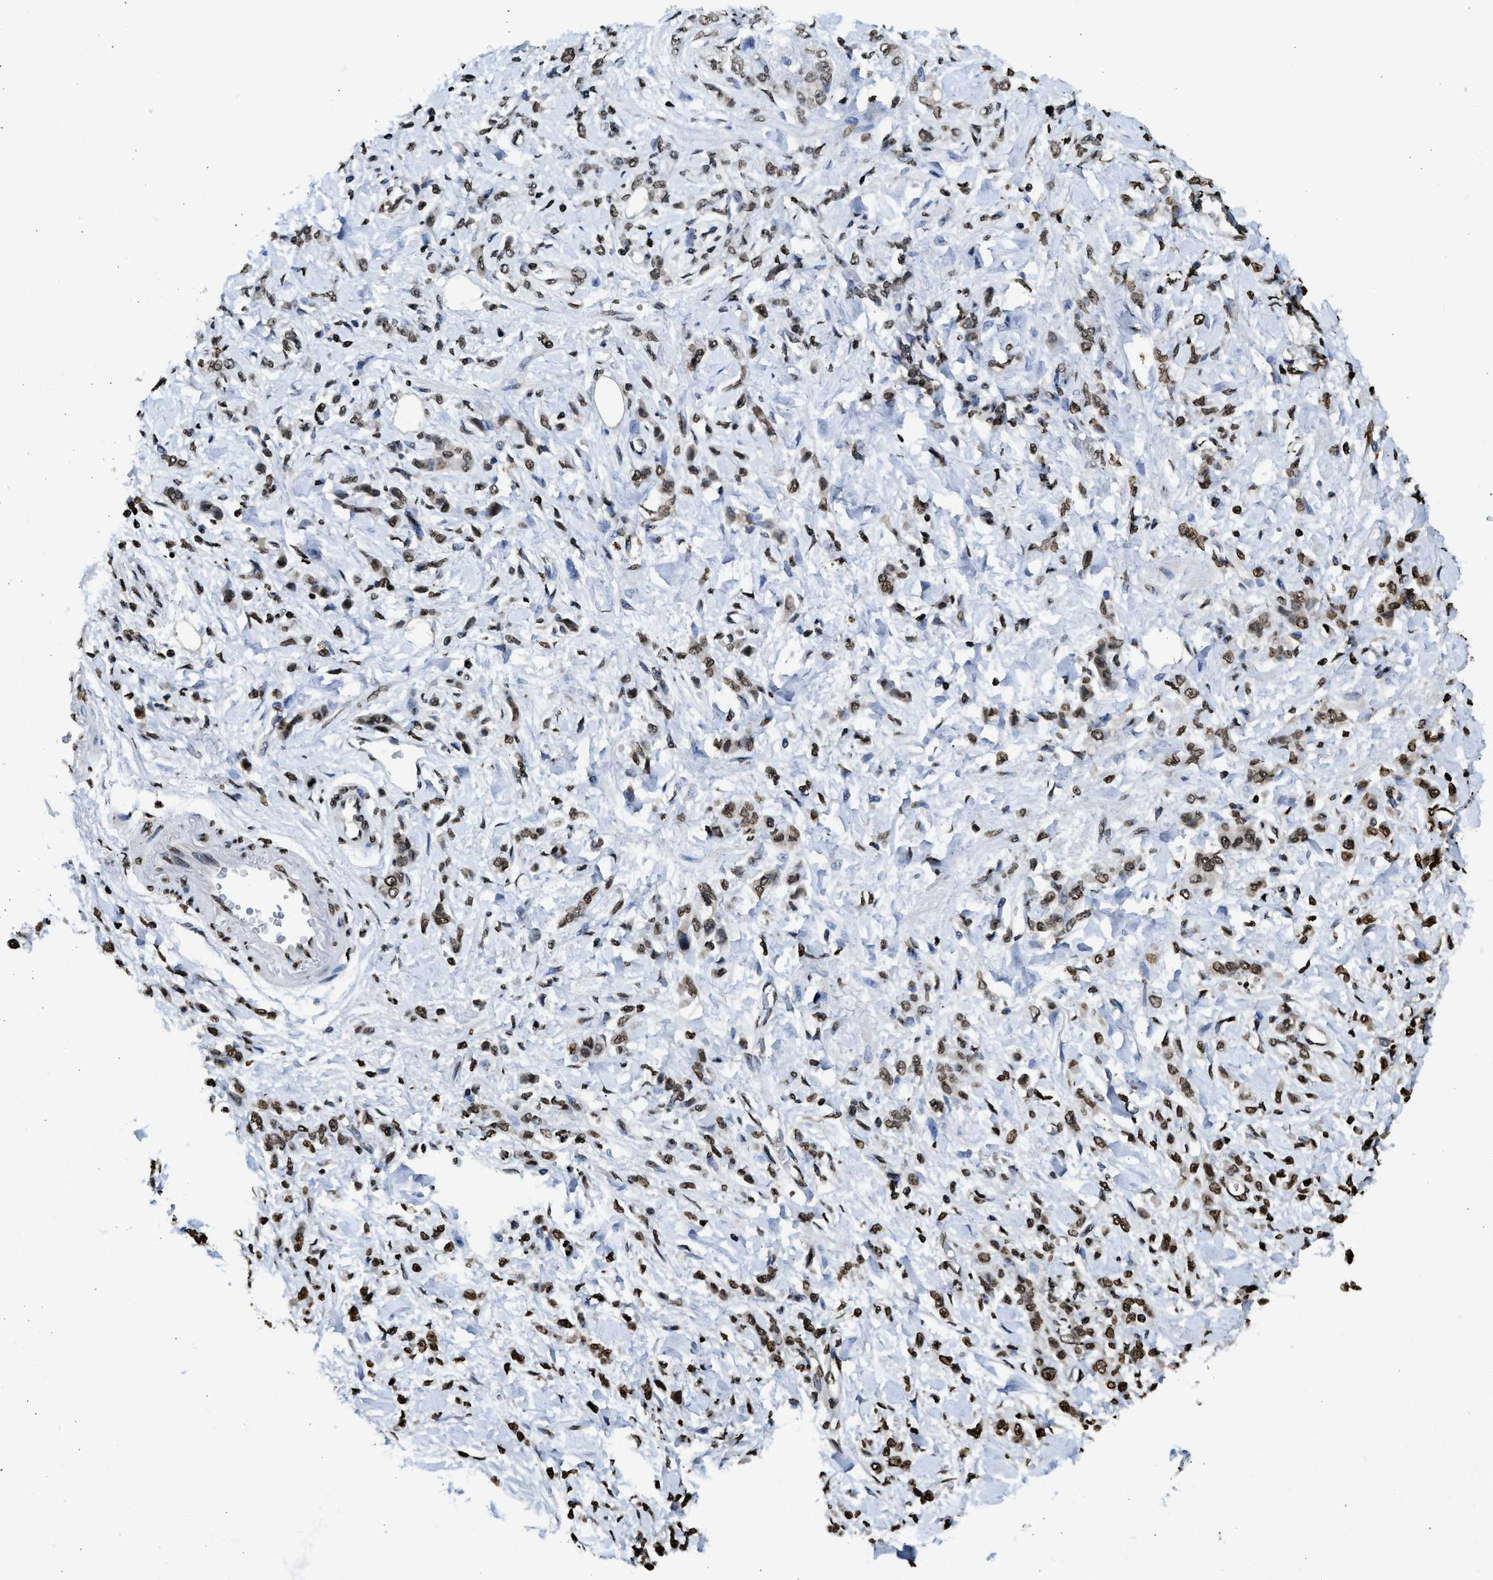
{"staining": {"intensity": "moderate", "quantity": ">75%", "location": "nuclear"}, "tissue": "stomach cancer", "cell_type": "Tumor cells", "image_type": "cancer", "snomed": [{"axis": "morphology", "description": "Normal tissue, NOS"}, {"axis": "morphology", "description": "Adenocarcinoma, NOS"}, {"axis": "topography", "description": "Stomach"}], "caption": "This is a micrograph of IHC staining of stomach cancer, which shows moderate staining in the nuclear of tumor cells.", "gene": "RRAGC", "patient": {"sex": "male", "age": 82}}